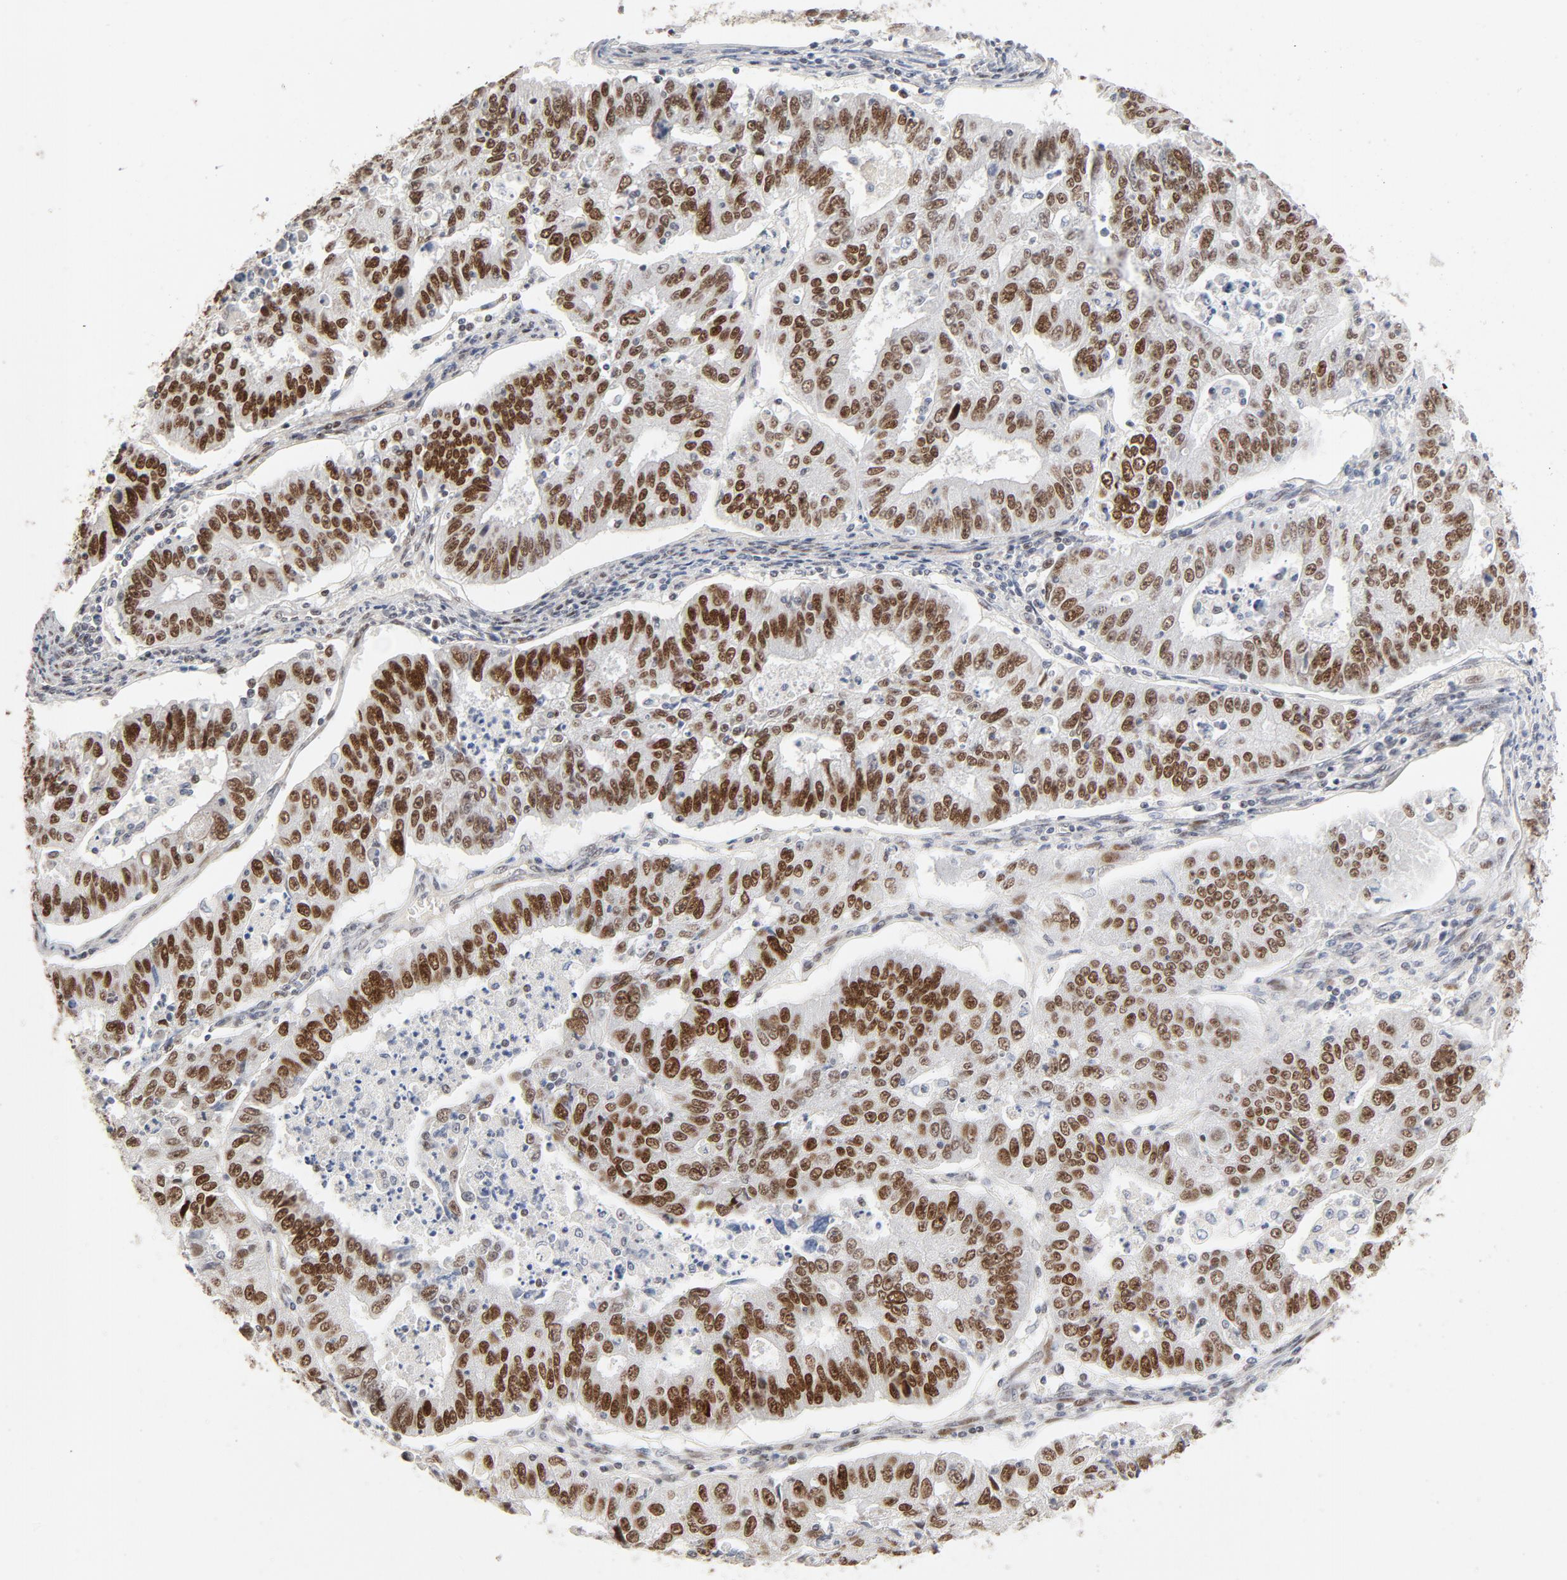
{"staining": {"intensity": "strong", "quantity": ">75%", "location": "nuclear"}, "tissue": "endometrial cancer", "cell_type": "Tumor cells", "image_type": "cancer", "snomed": [{"axis": "morphology", "description": "Adenocarcinoma, NOS"}, {"axis": "topography", "description": "Endometrium"}], "caption": "Immunohistochemistry (IHC) of adenocarcinoma (endometrial) displays high levels of strong nuclear expression in about >75% of tumor cells.", "gene": "GTF2I", "patient": {"sex": "female", "age": 42}}